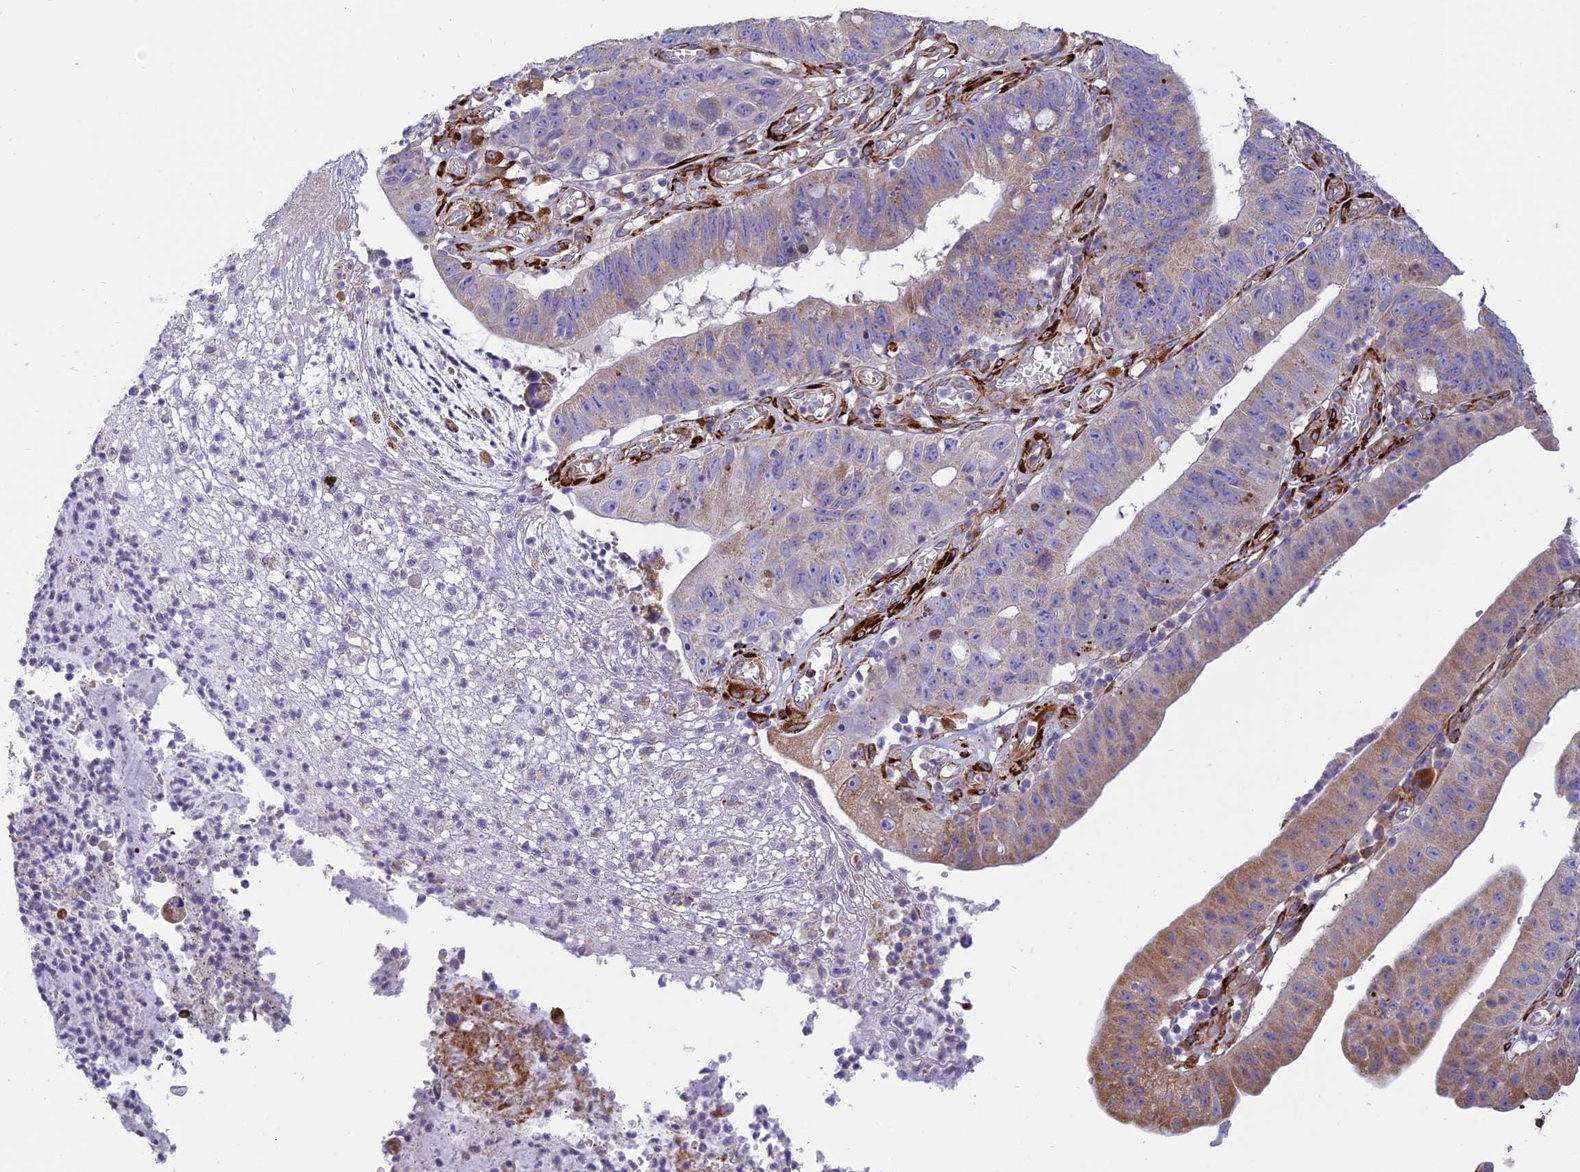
{"staining": {"intensity": "moderate", "quantity": "25%-75%", "location": "cytoplasmic/membranous"}, "tissue": "stomach cancer", "cell_type": "Tumor cells", "image_type": "cancer", "snomed": [{"axis": "morphology", "description": "Adenocarcinoma, NOS"}, {"axis": "topography", "description": "Stomach"}], "caption": "Human adenocarcinoma (stomach) stained with a protein marker reveals moderate staining in tumor cells.", "gene": "RCN3", "patient": {"sex": "male", "age": 59}}